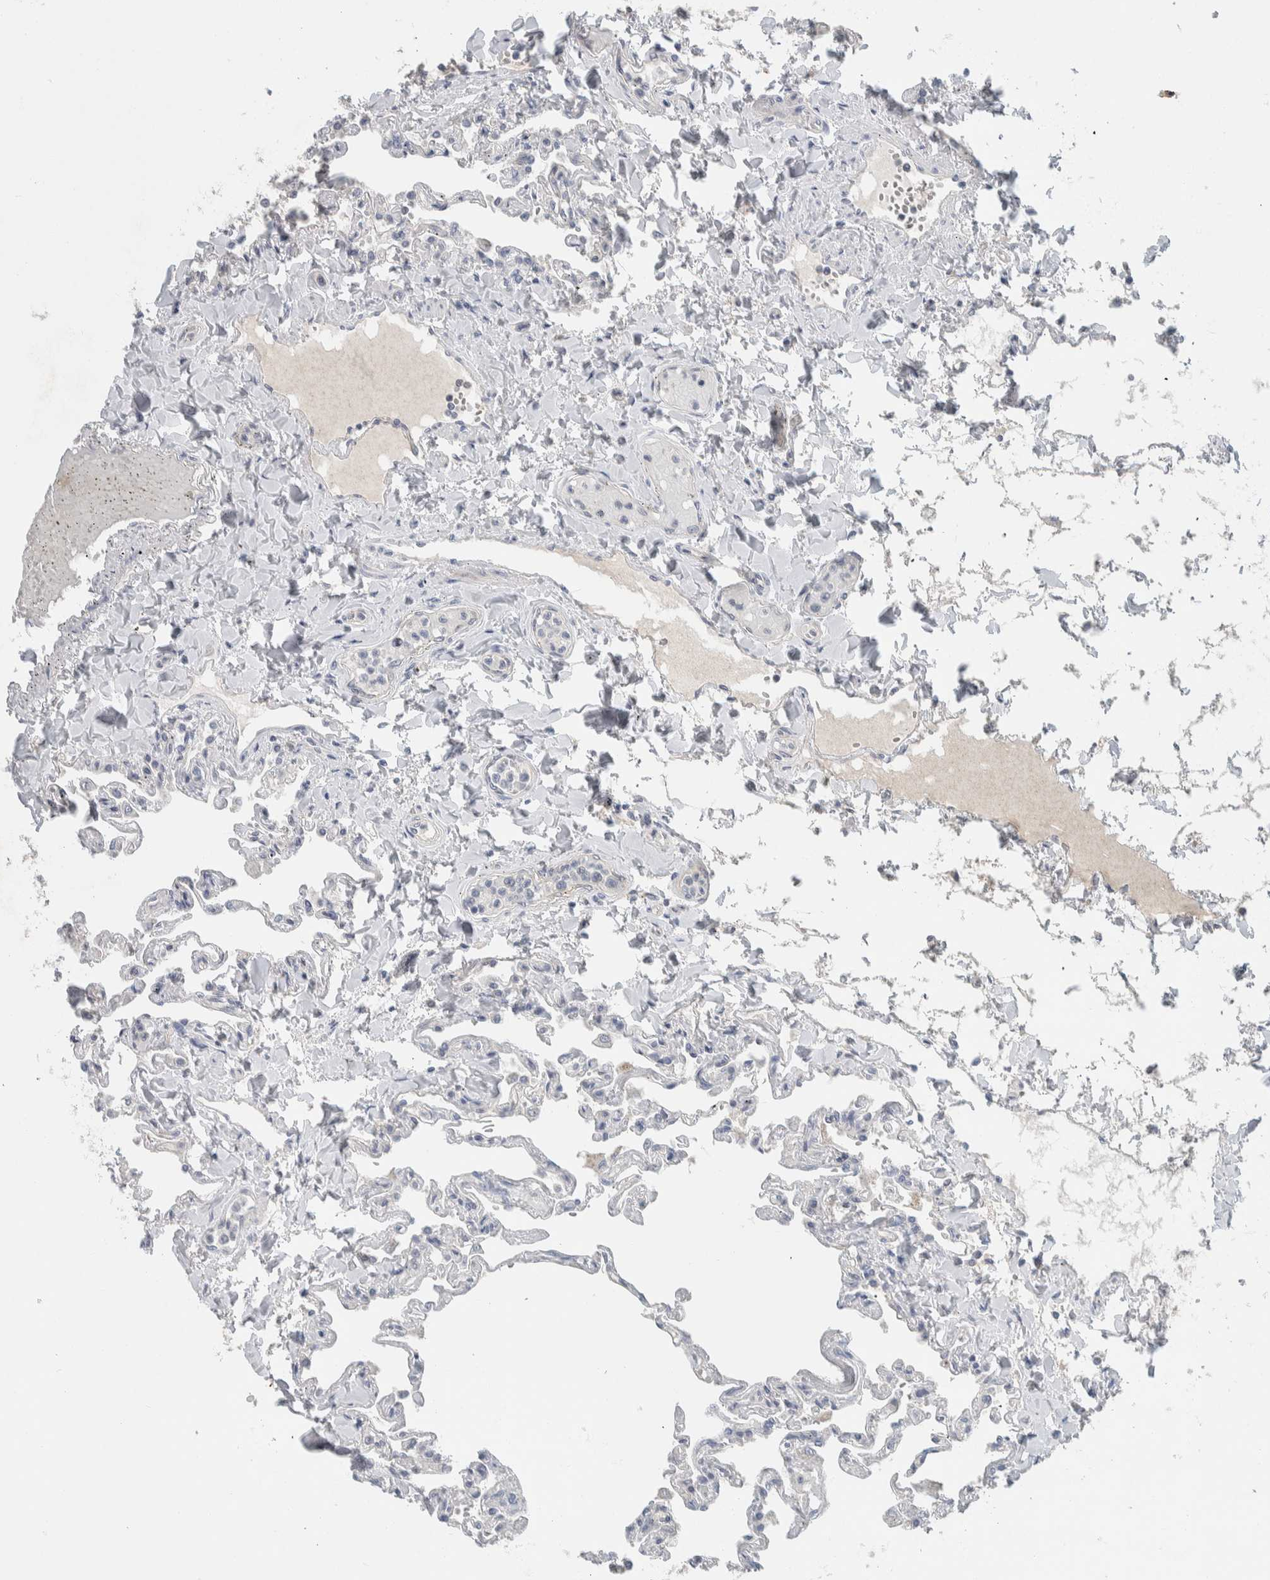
{"staining": {"intensity": "negative", "quantity": "none", "location": "none"}, "tissue": "lung", "cell_type": "Alveolar cells", "image_type": "normal", "snomed": [{"axis": "morphology", "description": "Normal tissue, NOS"}, {"axis": "topography", "description": "Lung"}], "caption": "Immunohistochemical staining of normal human lung exhibits no significant staining in alveolar cells. (Immunohistochemistry (ihc), brightfield microscopy, high magnification).", "gene": "NFKB2", "patient": {"sex": "male", "age": 21}}